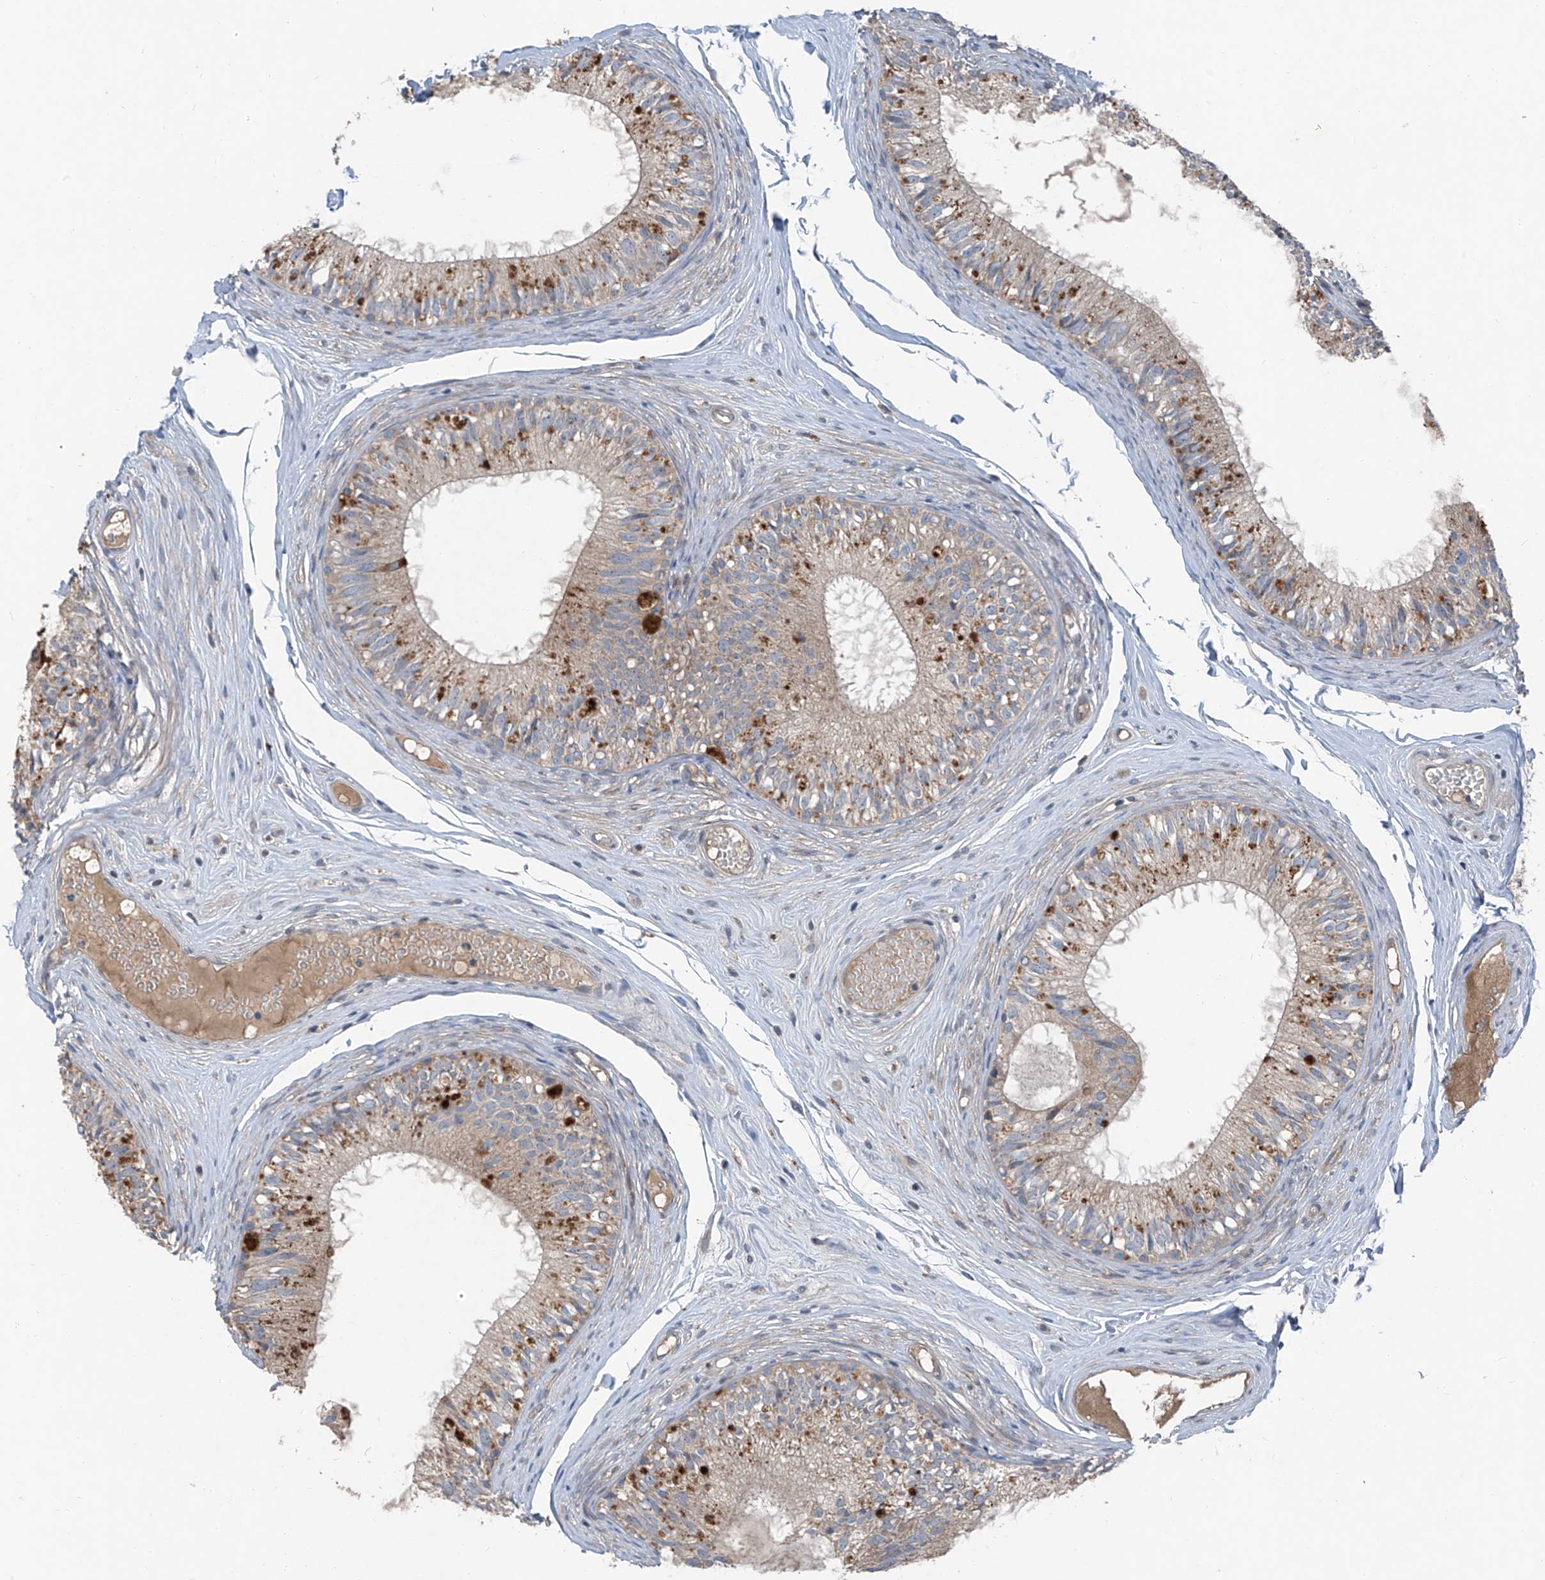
{"staining": {"intensity": "moderate", "quantity": "<25%", "location": "cytoplasmic/membranous"}, "tissue": "epididymis", "cell_type": "Glandular cells", "image_type": "normal", "snomed": [{"axis": "morphology", "description": "Normal tissue, NOS"}, {"axis": "morphology", "description": "Seminoma in situ"}, {"axis": "topography", "description": "Testis"}, {"axis": "topography", "description": "Epididymis"}], "caption": "This micrograph reveals benign epididymis stained with immunohistochemistry to label a protein in brown. The cytoplasmic/membranous of glandular cells show moderate positivity for the protein. Nuclei are counter-stained blue.", "gene": "FOXRED2", "patient": {"sex": "male", "age": 28}}